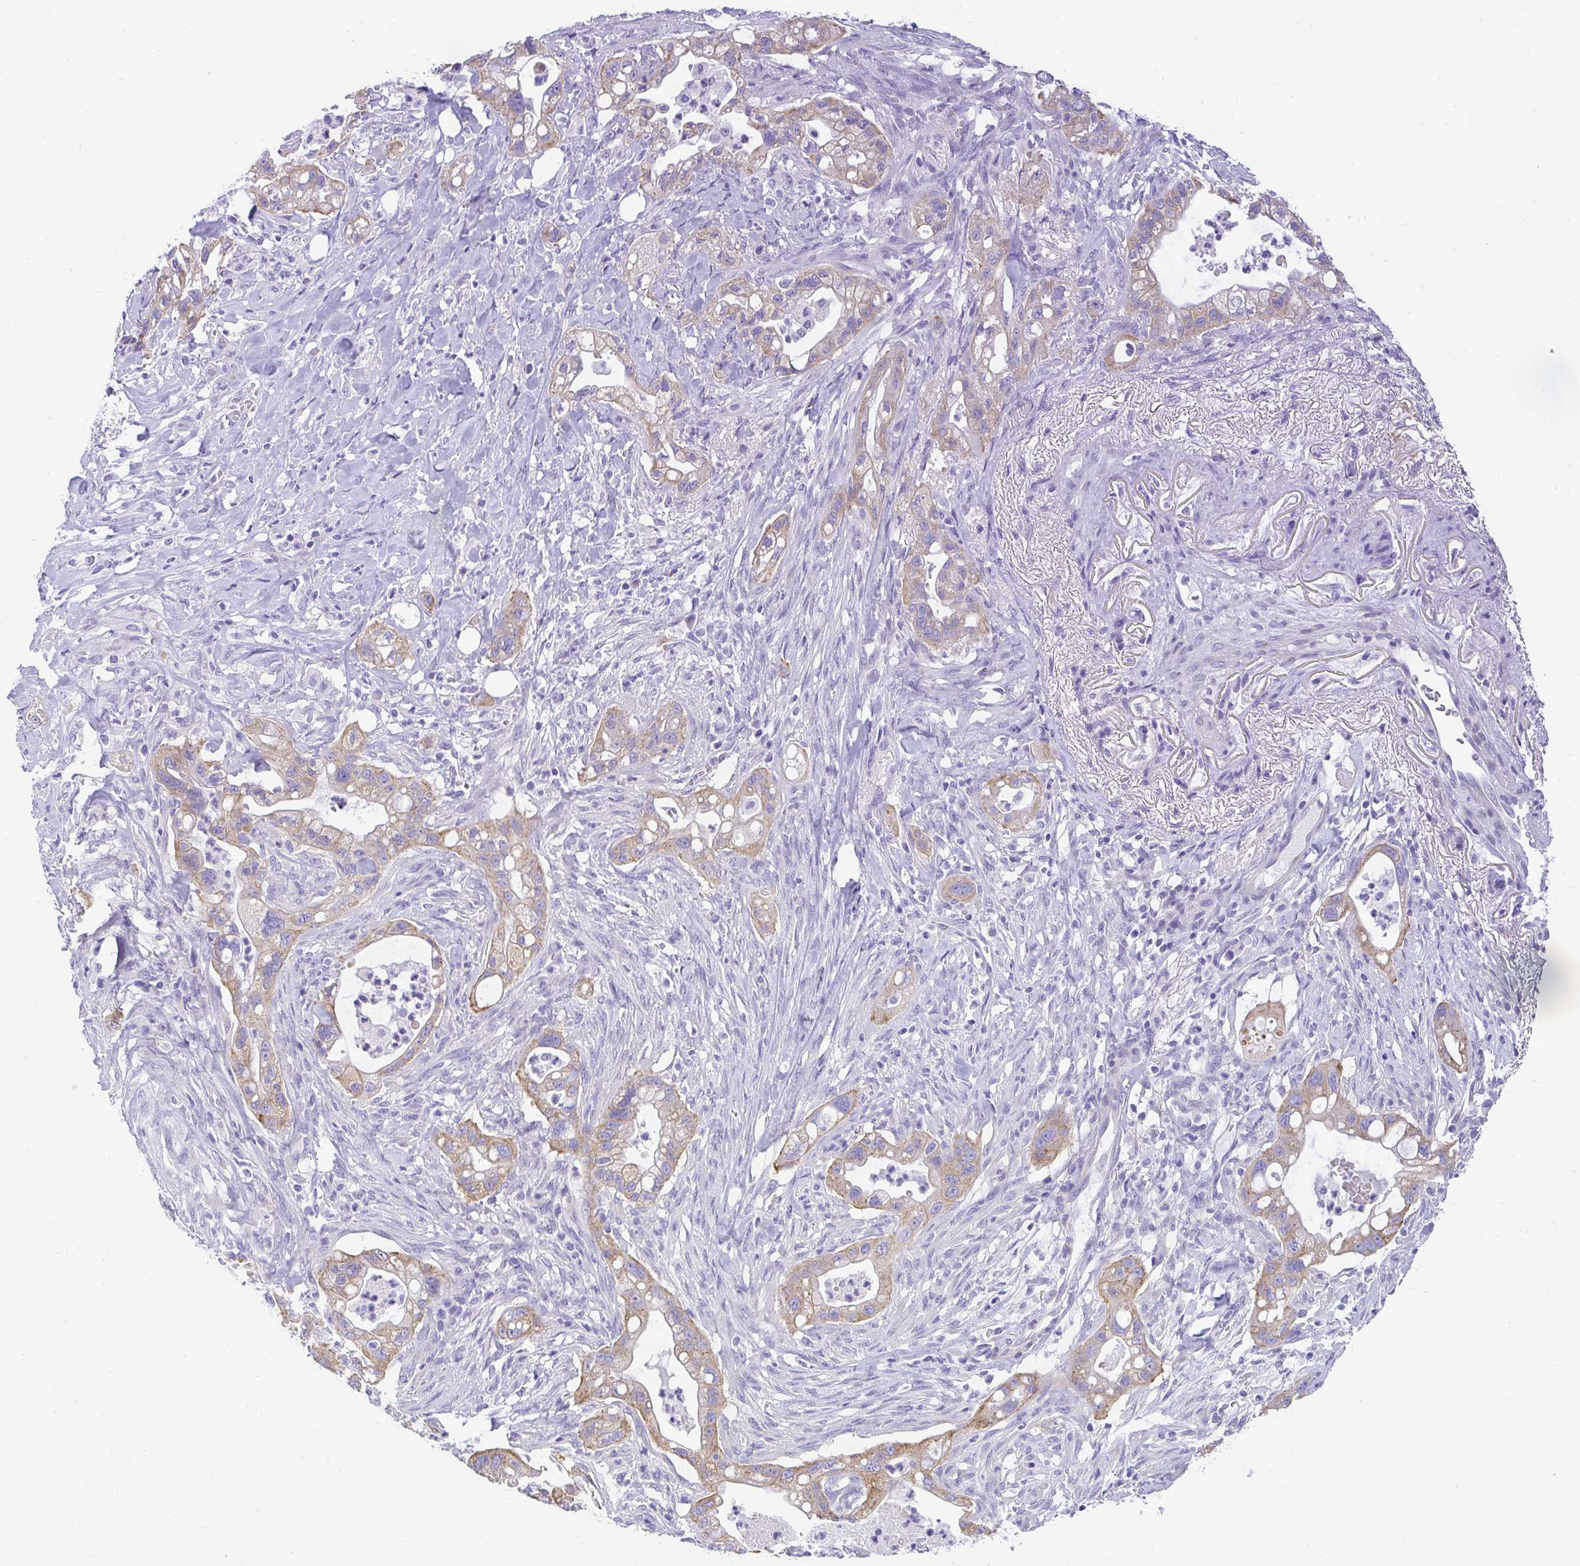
{"staining": {"intensity": "weak", "quantity": "25%-75%", "location": "cytoplasmic/membranous"}, "tissue": "pancreatic cancer", "cell_type": "Tumor cells", "image_type": "cancer", "snomed": [{"axis": "morphology", "description": "Adenocarcinoma, NOS"}, {"axis": "topography", "description": "Pancreas"}], "caption": "A brown stain labels weak cytoplasmic/membranous staining of a protein in human adenocarcinoma (pancreatic) tumor cells.", "gene": "PLPPR3", "patient": {"sex": "male", "age": 44}}